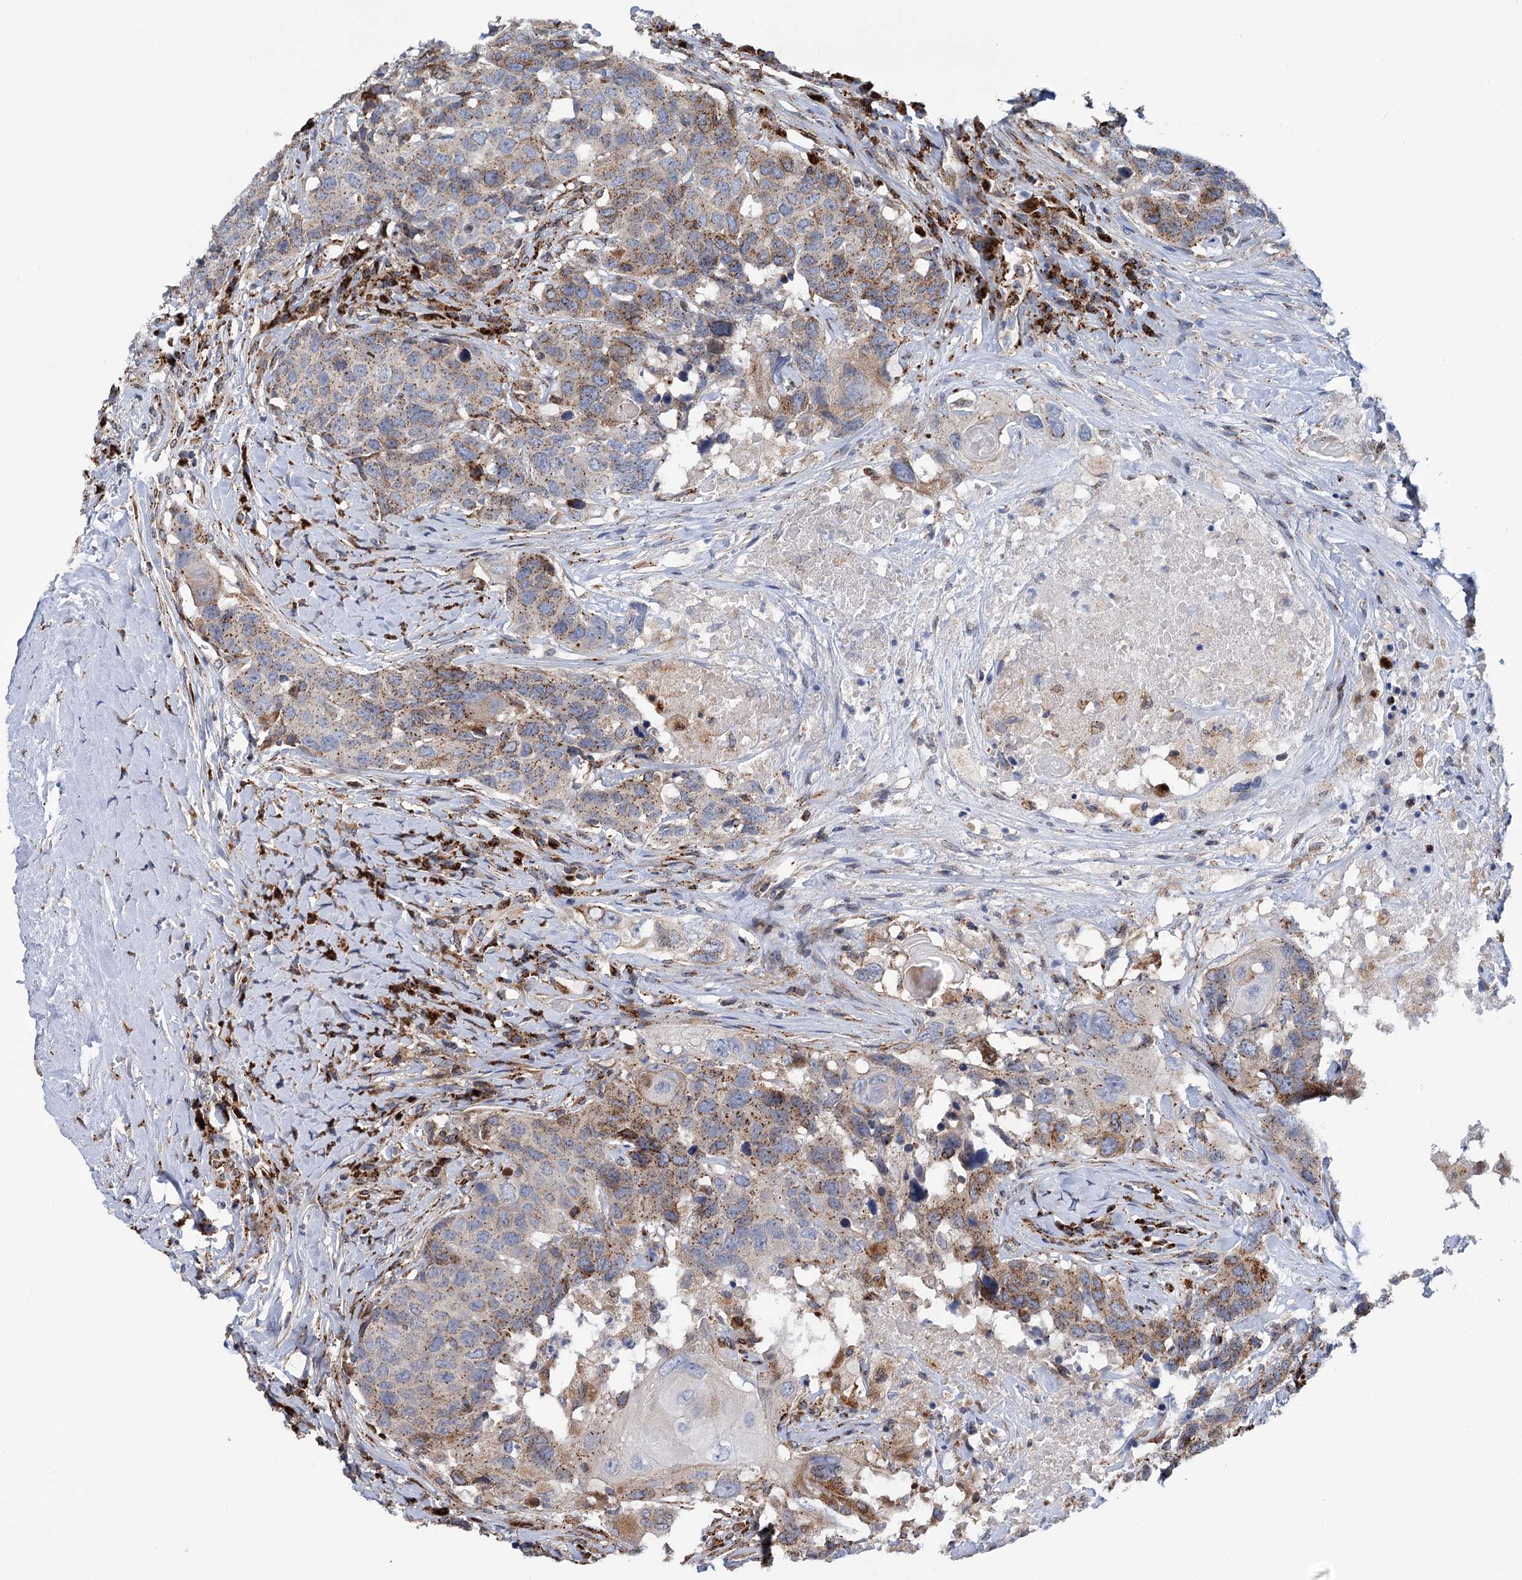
{"staining": {"intensity": "moderate", "quantity": ">75%", "location": "cytoplasmic/membranous"}, "tissue": "head and neck cancer", "cell_type": "Tumor cells", "image_type": "cancer", "snomed": [{"axis": "morphology", "description": "Squamous cell carcinoma, NOS"}, {"axis": "topography", "description": "Head-Neck"}], "caption": "The photomicrograph shows immunohistochemical staining of head and neck cancer (squamous cell carcinoma). There is moderate cytoplasmic/membranous positivity is present in about >75% of tumor cells. (IHC, brightfield microscopy, high magnification).", "gene": "SUPT20H", "patient": {"sex": "male", "age": 66}}